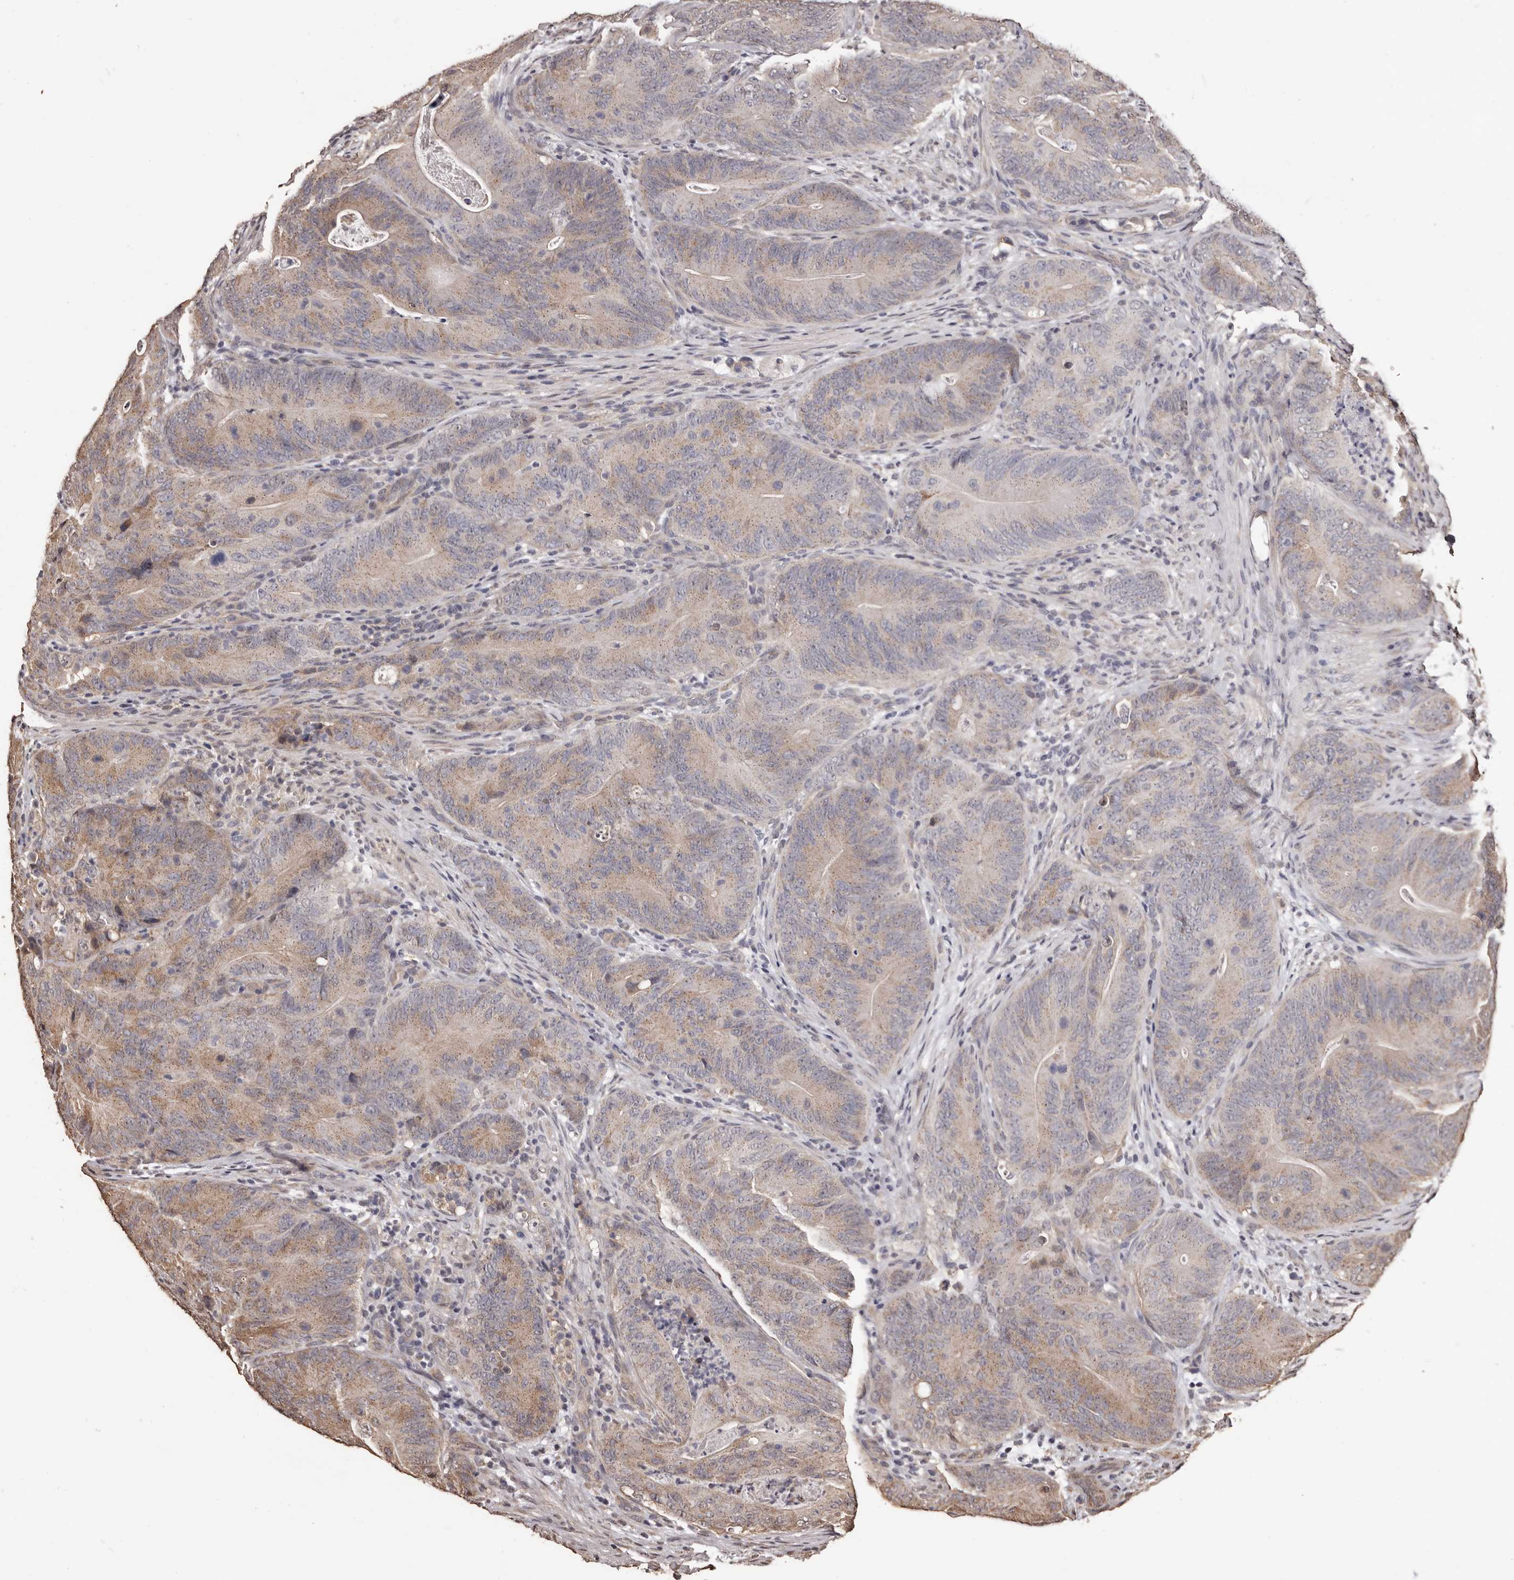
{"staining": {"intensity": "moderate", "quantity": ">75%", "location": "cytoplasmic/membranous"}, "tissue": "colorectal cancer", "cell_type": "Tumor cells", "image_type": "cancer", "snomed": [{"axis": "morphology", "description": "Normal tissue, NOS"}, {"axis": "topography", "description": "Colon"}], "caption": "A brown stain labels moderate cytoplasmic/membranous positivity of a protein in human colorectal cancer tumor cells. (Brightfield microscopy of DAB IHC at high magnification).", "gene": "NAV1", "patient": {"sex": "female", "age": 82}}